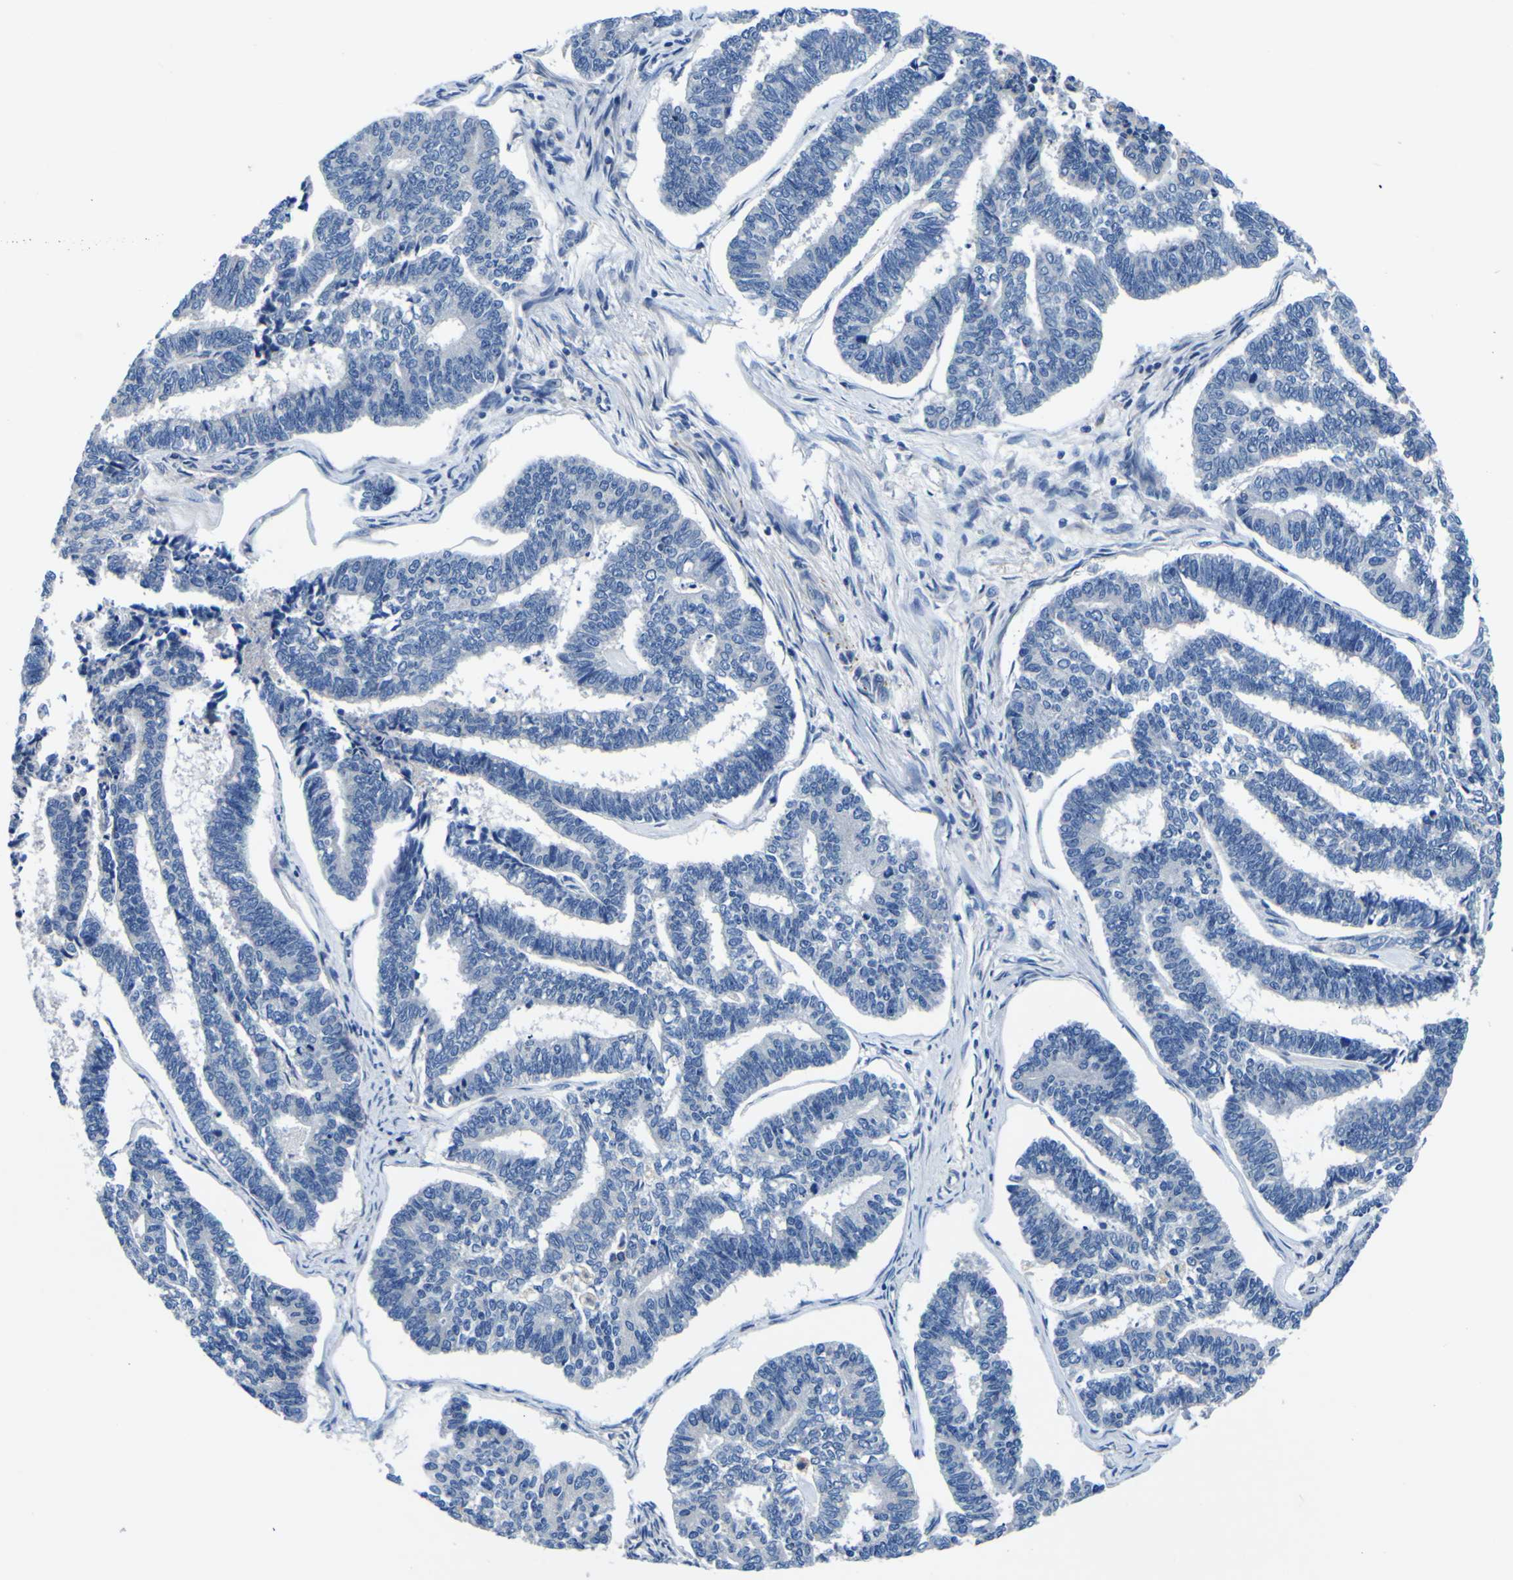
{"staining": {"intensity": "negative", "quantity": "none", "location": "none"}, "tissue": "endometrial cancer", "cell_type": "Tumor cells", "image_type": "cancer", "snomed": [{"axis": "morphology", "description": "Adenocarcinoma, NOS"}, {"axis": "topography", "description": "Endometrium"}], "caption": "Immunohistochemistry (IHC) histopathology image of endometrial cancer (adenocarcinoma) stained for a protein (brown), which displays no staining in tumor cells.", "gene": "AGAP3", "patient": {"sex": "female", "age": 70}}